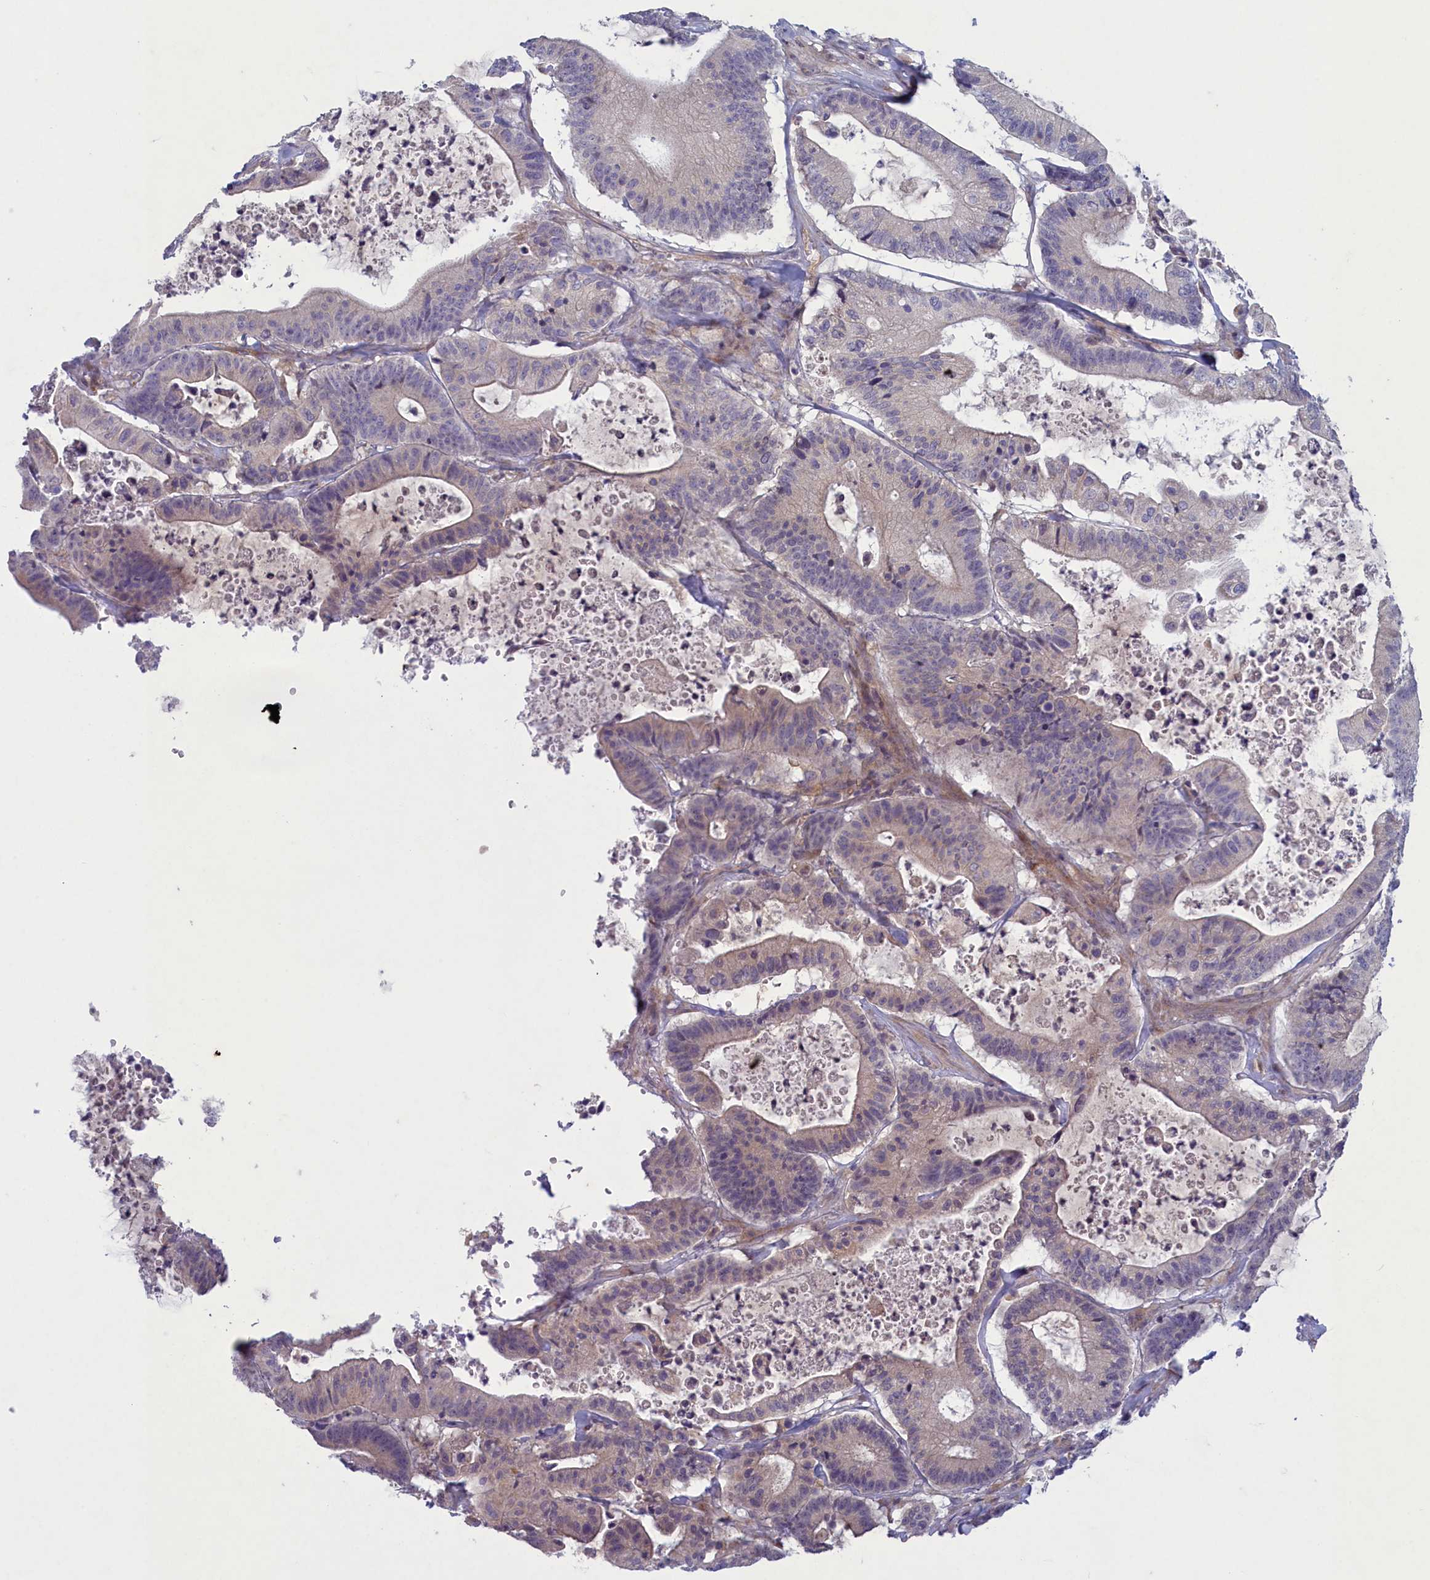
{"staining": {"intensity": "weak", "quantity": "<25%", "location": "cytoplasmic/membranous"}, "tissue": "colorectal cancer", "cell_type": "Tumor cells", "image_type": "cancer", "snomed": [{"axis": "morphology", "description": "Adenocarcinoma, NOS"}, {"axis": "topography", "description": "Colon"}], "caption": "There is no significant expression in tumor cells of colorectal cancer.", "gene": "PLEKHG6", "patient": {"sex": "female", "age": 84}}